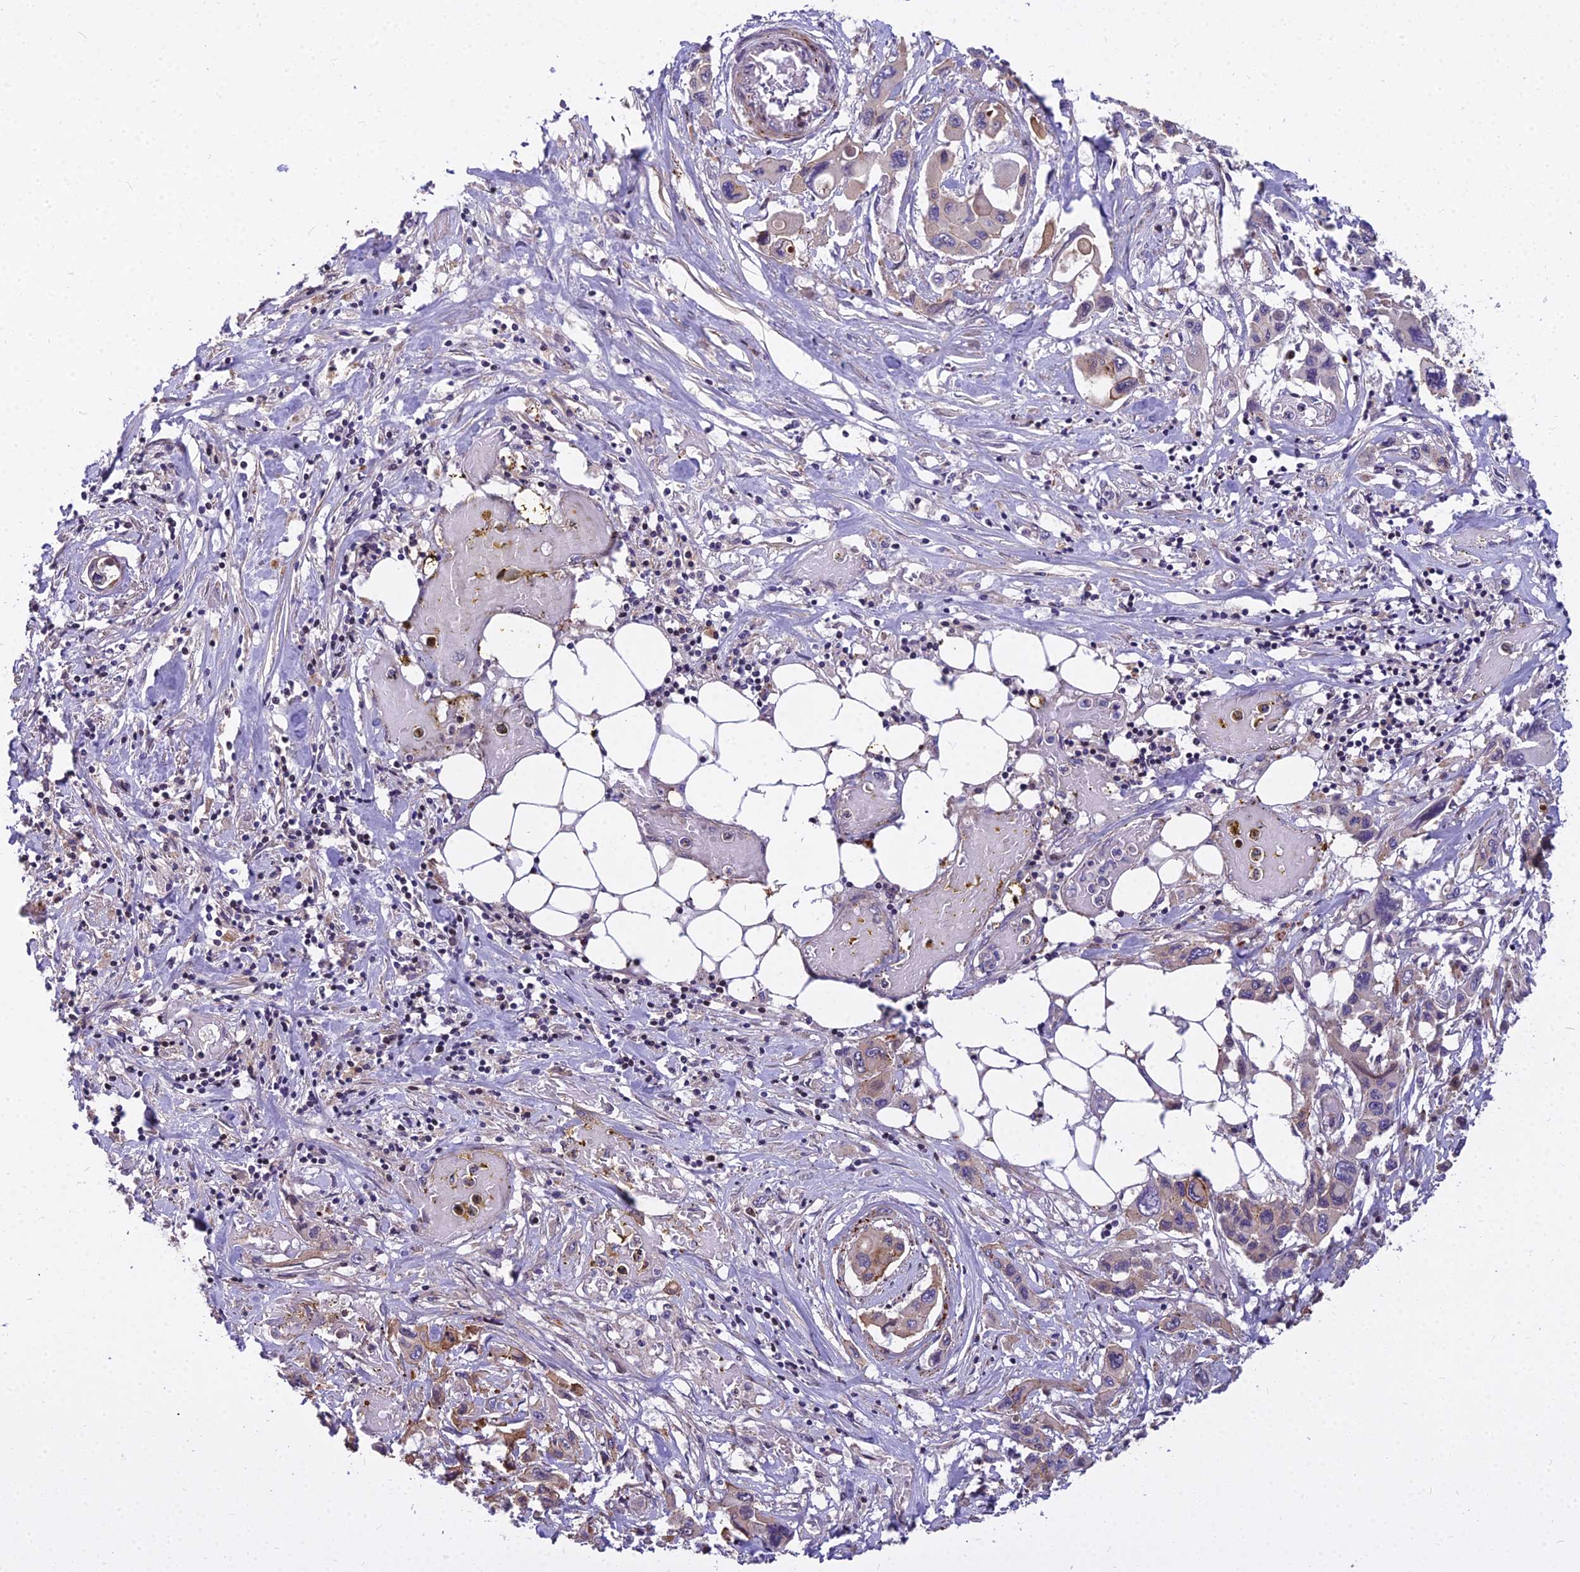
{"staining": {"intensity": "weak", "quantity": "<25%", "location": "cytoplasmic/membranous"}, "tissue": "pancreatic cancer", "cell_type": "Tumor cells", "image_type": "cancer", "snomed": [{"axis": "morphology", "description": "Adenocarcinoma, NOS"}, {"axis": "topography", "description": "Pancreas"}], "caption": "The immunohistochemistry (IHC) micrograph has no significant staining in tumor cells of adenocarcinoma (pancreatic) tissue.", "gene": "GLYATL3", "patient": {"sex": "male", "age": 92}}